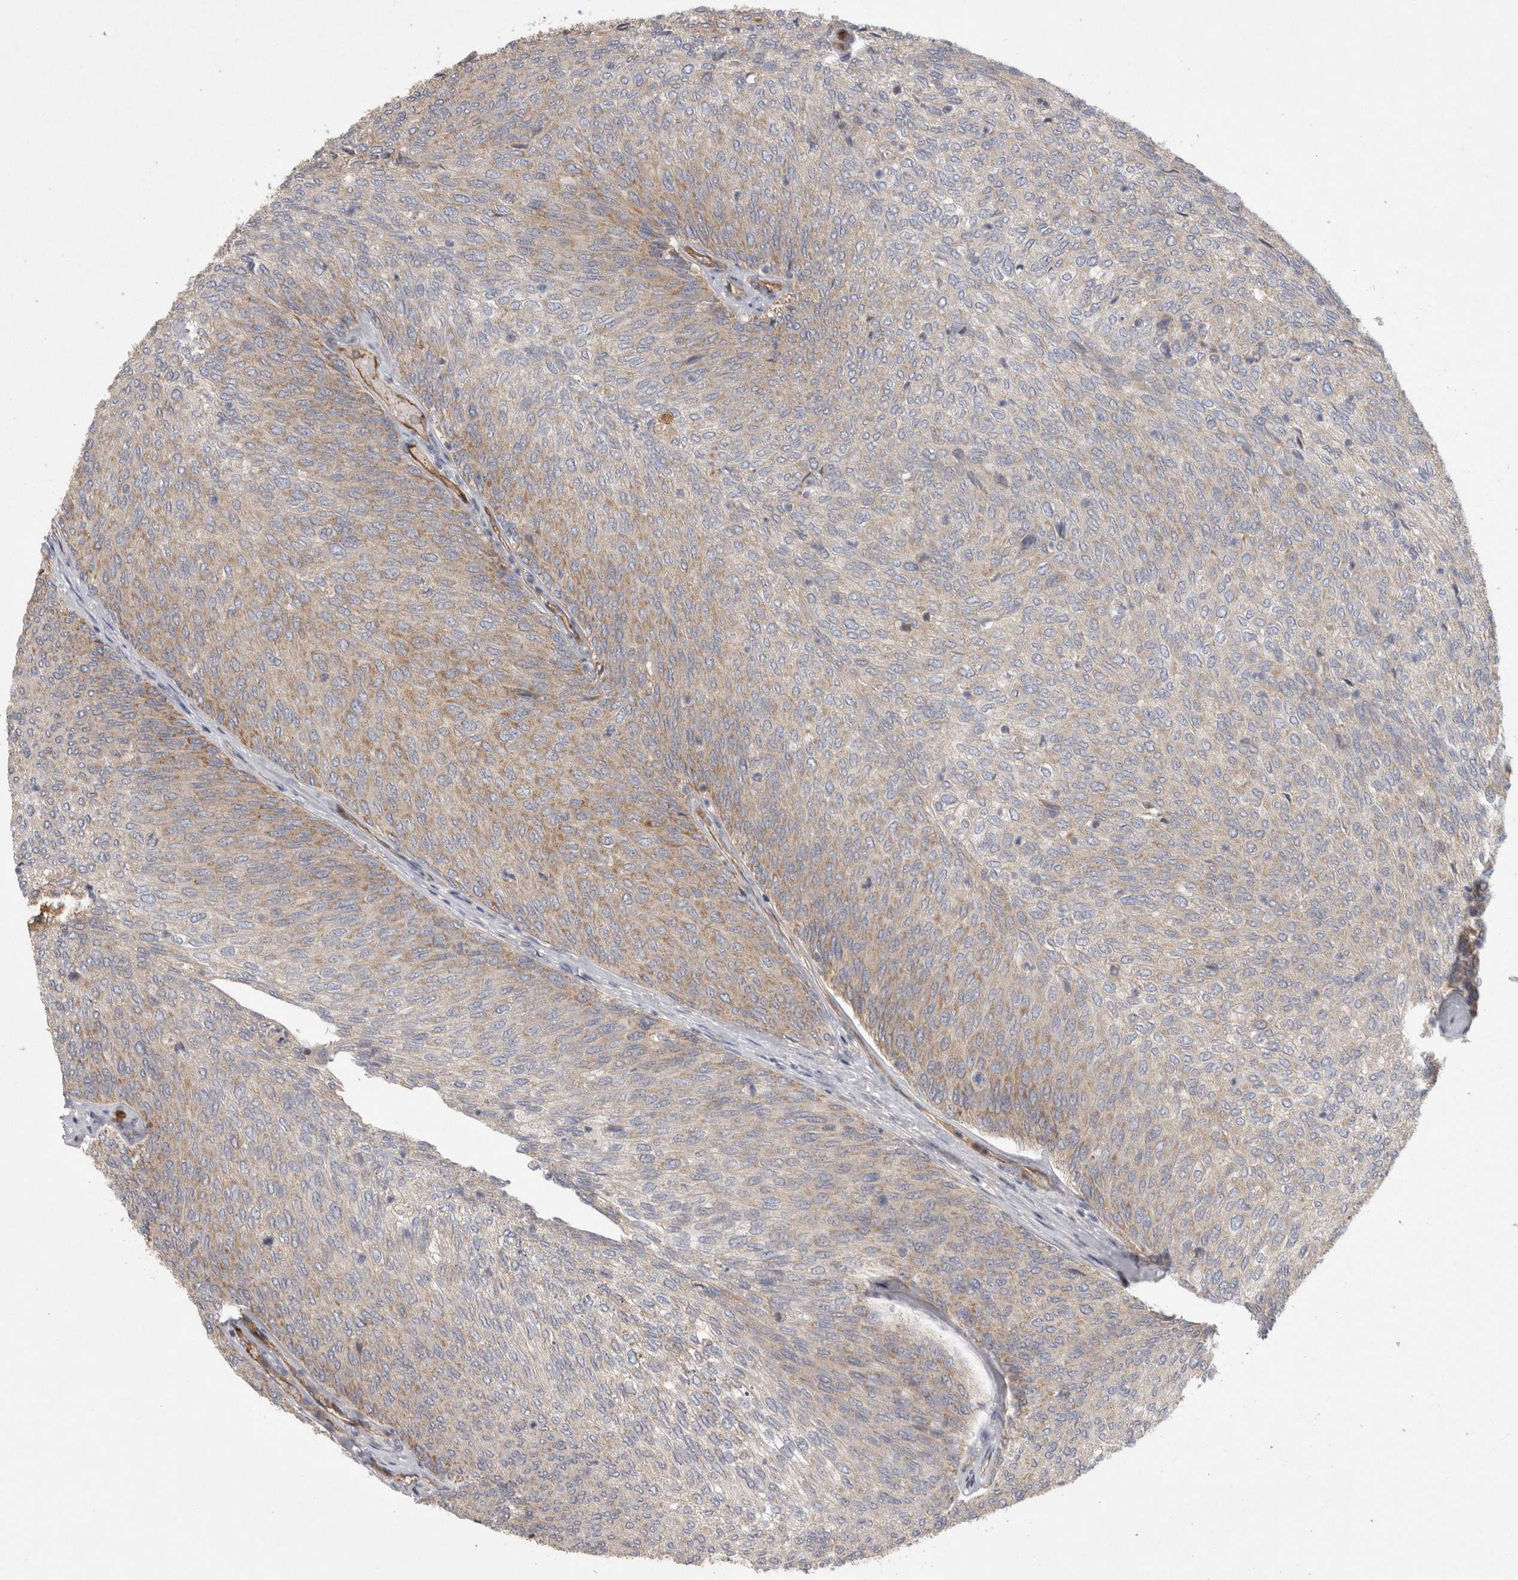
{"staining": {"intensity": "weak", "quantity": "25%-75%", "location": "cytoplasmic/membranous"}, "tissue": "urothelial cancer", "cell_type": "Tumor cells", "image_type": "cancer", "snomed": [{"axis": "morphology", "description": "Urothelial carcinoma, Low grade"}, {"axis": "topography", "description": "Urinary bladder"}], "caption": "Urothelial cancer stained with DAB IHC demonstrates low levels of weak cytoplasmic/membranous staining in approximately 25%-75% of tumor cells.", "gene": "DARS2", "patient": {"sex": "female", "age": 79}}